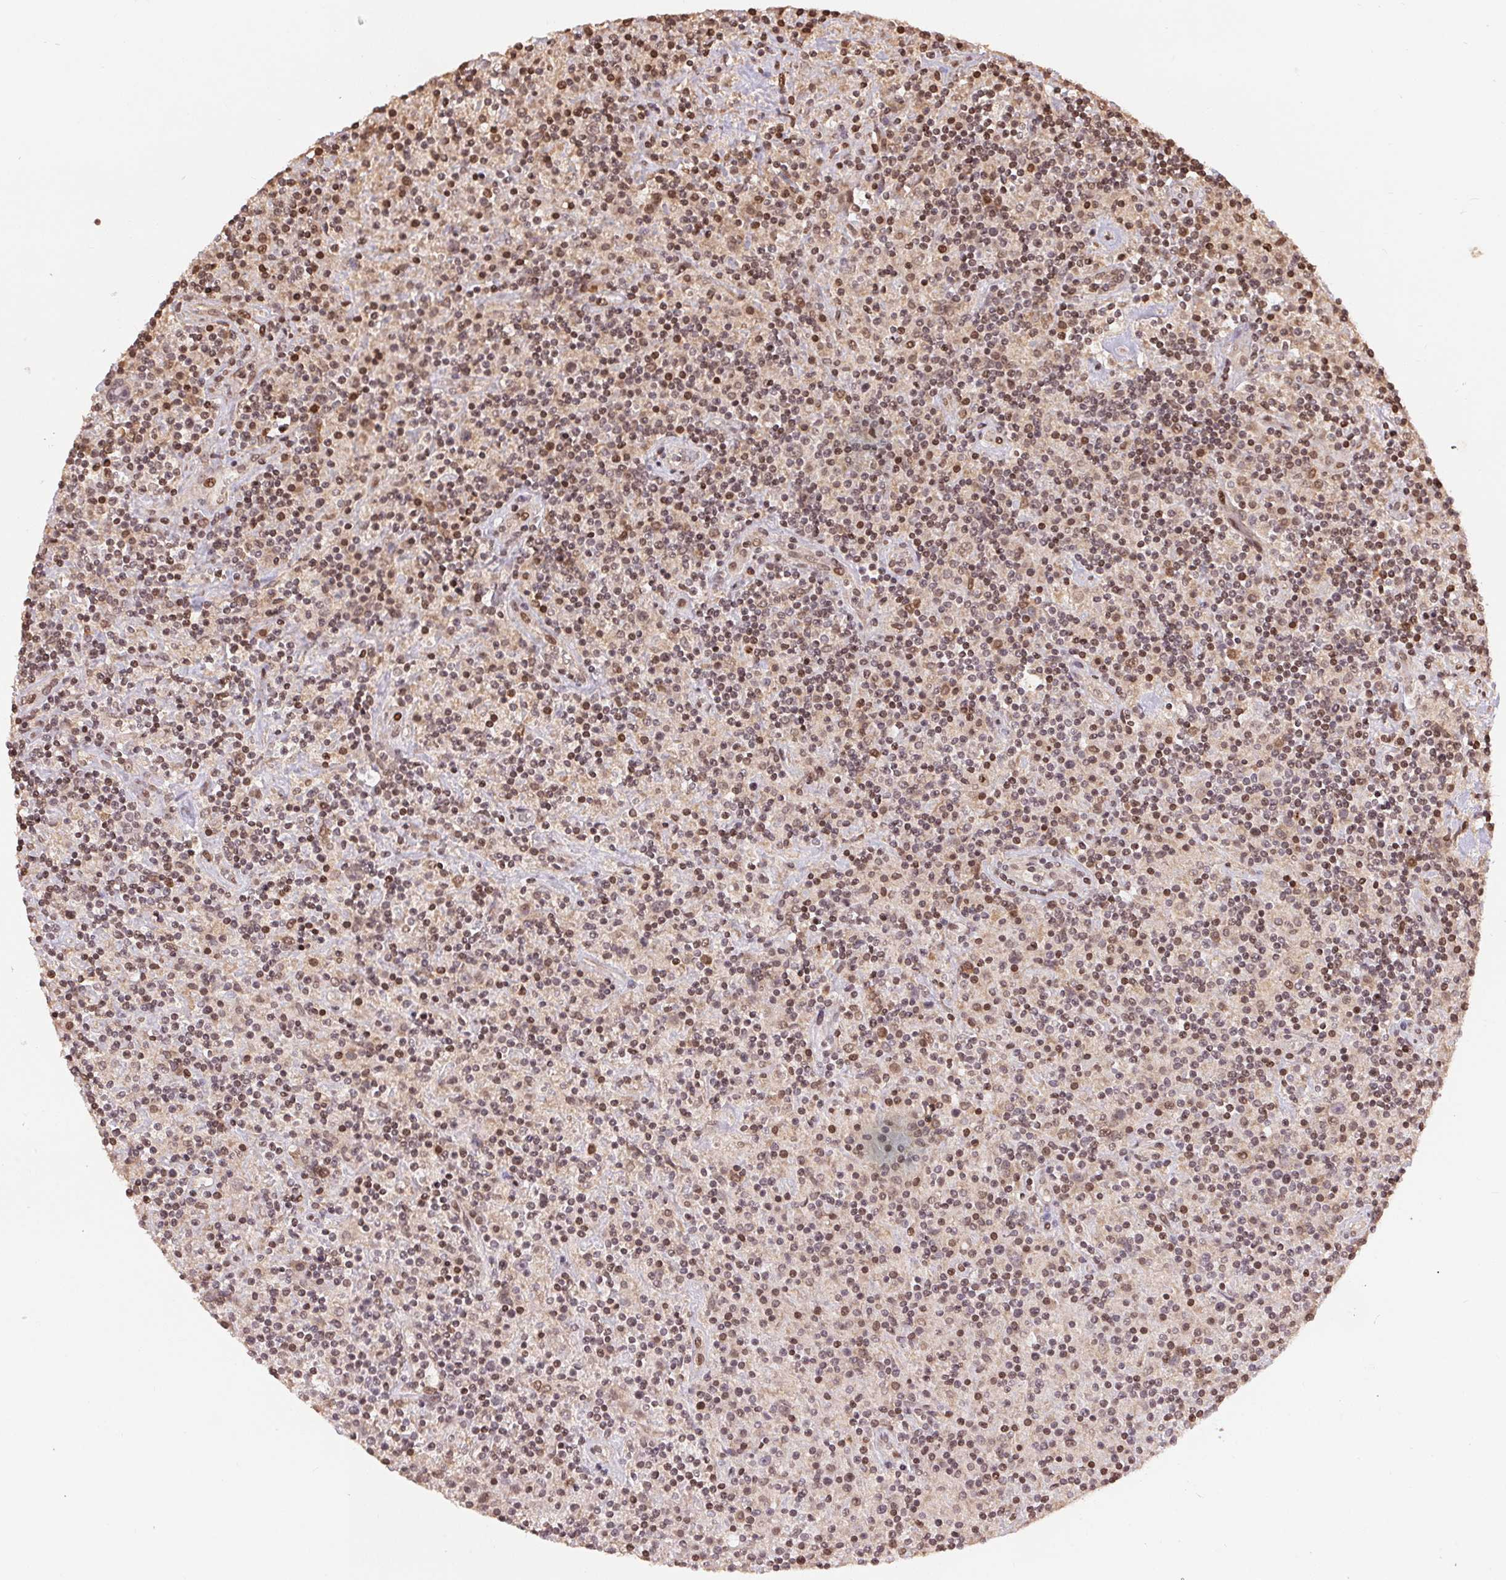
{"staining": {"intensity": "moderate", "quantity": ">75%", "location": "nuclear"}, "tissue": "lymphoma", "cell_type": "Tumor cells", "image_type": "cancer", "snomed": [{"axis": "morphology", "description": "Hodgkin's disease, NOS"}, {"axis": "topography", "description": "Lymph node"}], "caption": "Hodgkin's disease tissue reveals moderate nuclear positivity in about >75% of tumor cells", "gene": "MAPKAPK2", "patient": {"sex": "male", "age": 70}}